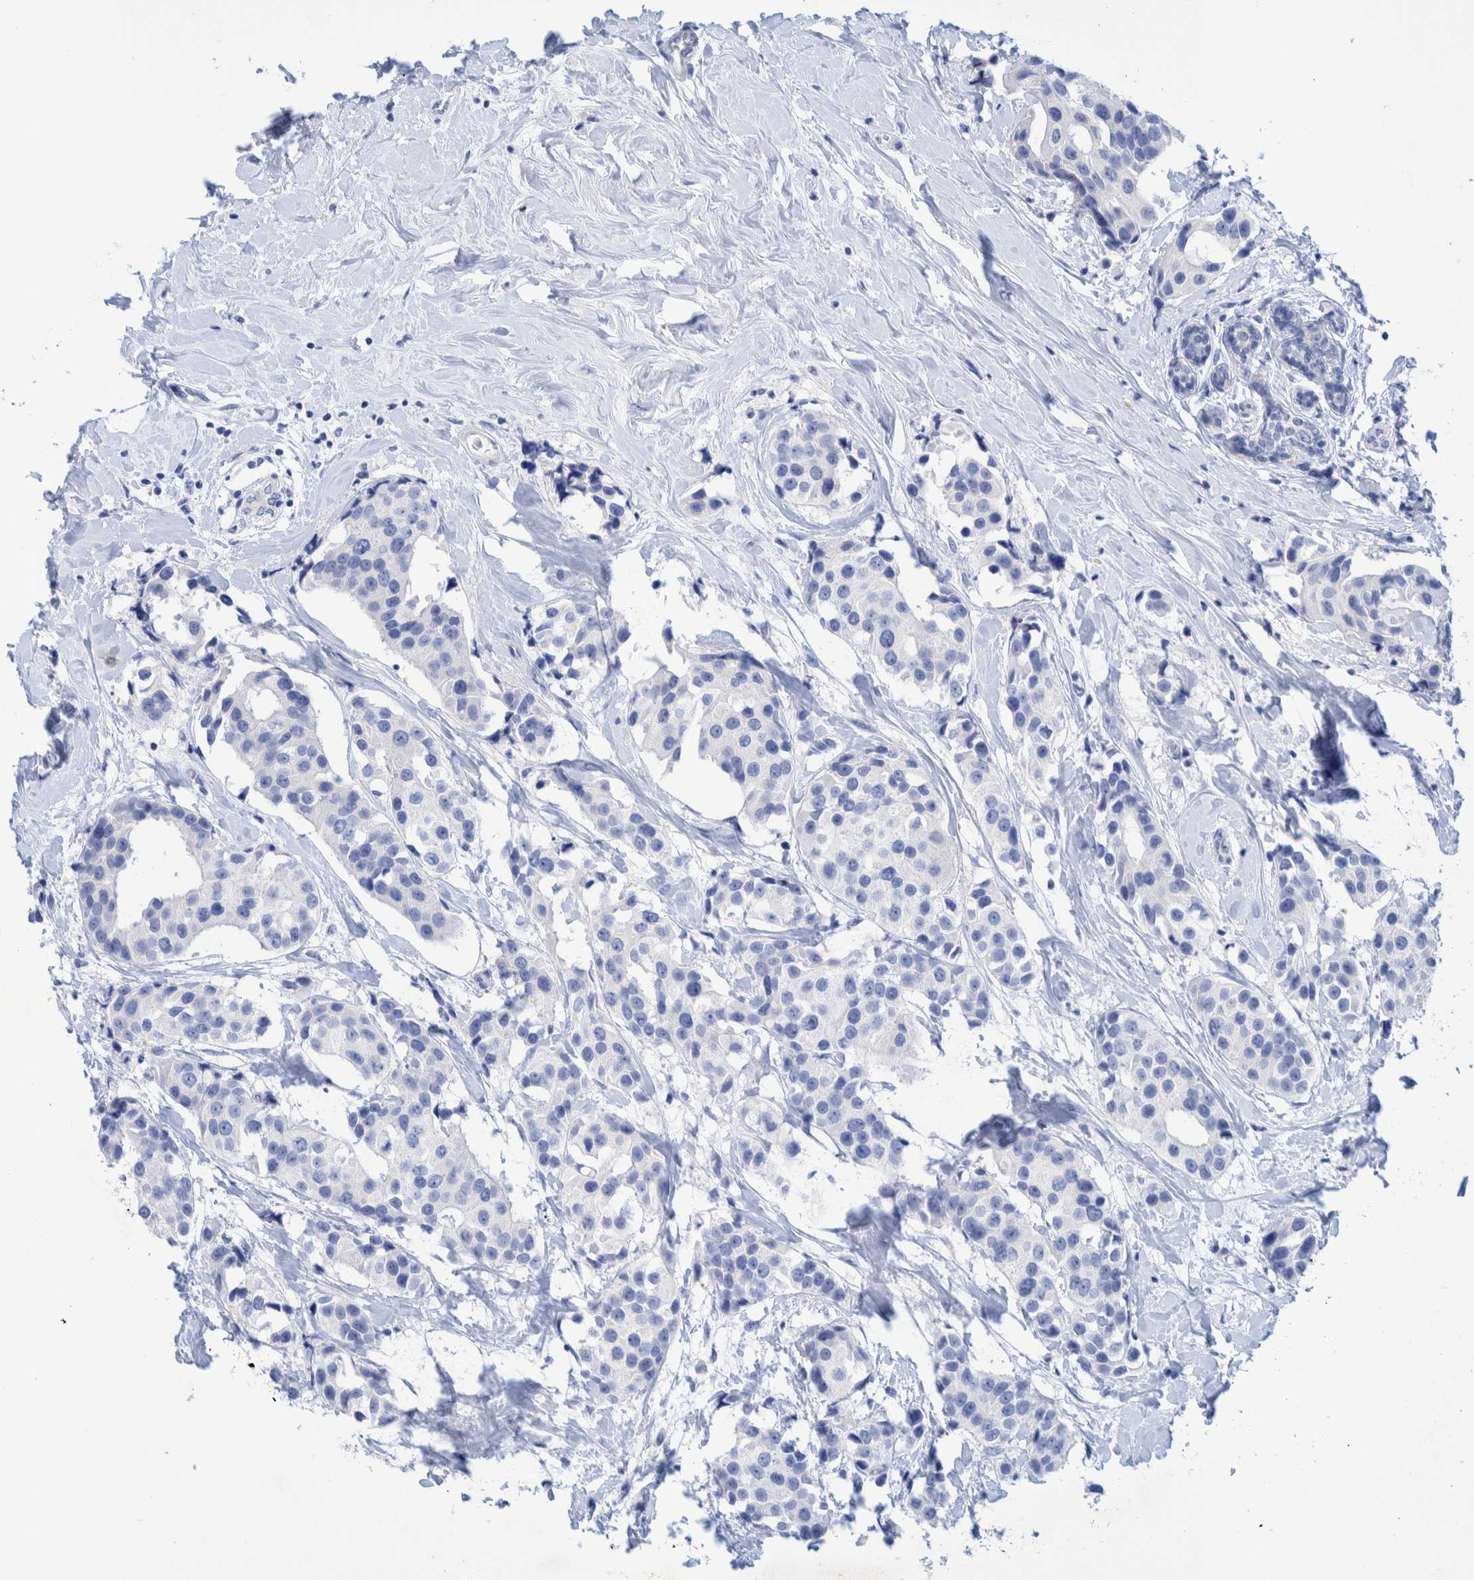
{"staining": {"intensity": "negative", "quantity": "none", "location": "none"}, "tissue": "breast cancer", "cell_type": "Tumor cells", "image_type": "cancer", "snomed": [{"axis": "morphology", "description": "Normal tissue, NOS"}, {"axis": "morphology", "description": "Duct carcinoma"}, {"axis": "topography", "description": "Breast"}], "caption": "Tumor cells show no significant protein expression in breast cancer (invasive ductal carcinoma).", "gene": "PERP", "patient": {"sex": "female", "age": 39}}